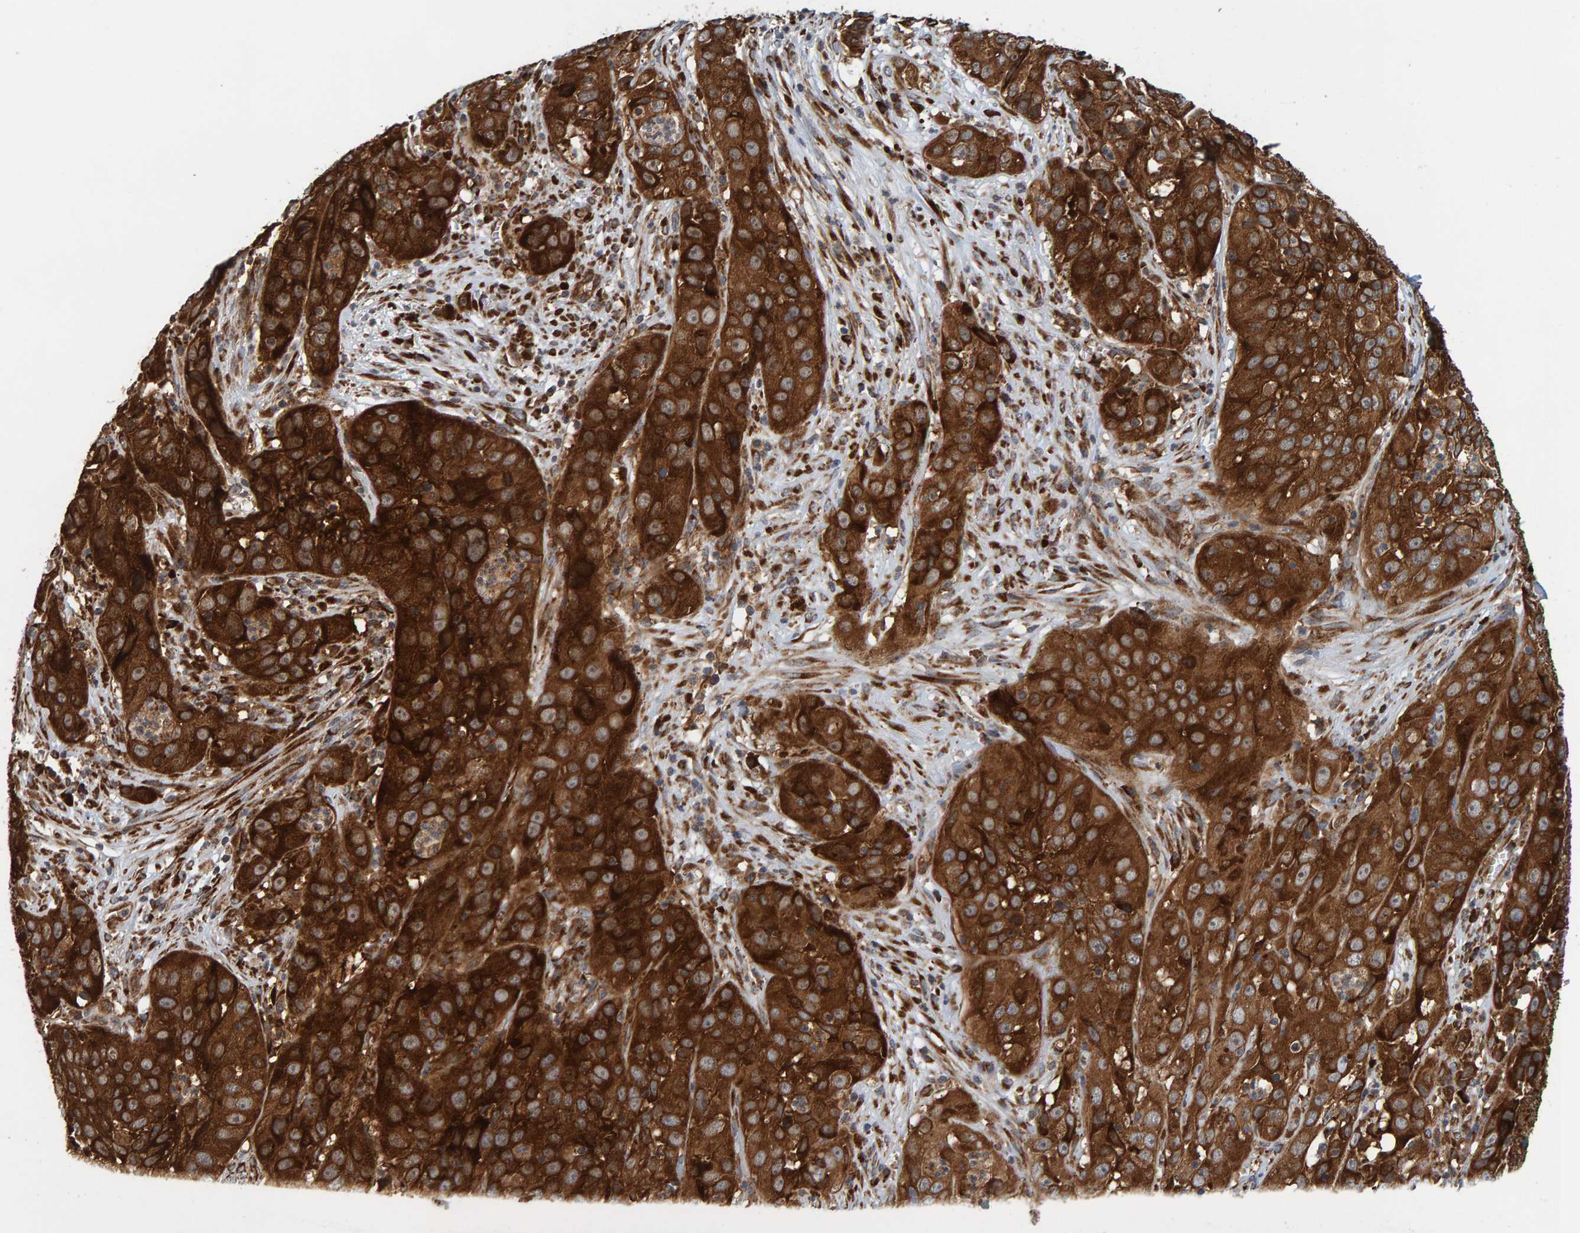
{"staining": {"intensity": "strong", "quantity": ">75%", "location": "cytoplasmic/membranous"}, "tissue": "cervical cancer", "cell_type": "Tumor cells", "image_type": "cancer", "snomed": [{"axis": "morphology", "description": "Squamous cell carcinoma, NOS"}, {"axis": "topography", "description": "Cervix"}], "caption": "The photomicrograph exhibits staining of cervical squamous cell carcinoma, revealing strong cytoplasmic/membranous protein expression (brown color) within tumor cells. The staining is performed using DAB (3,3'-diaminobenzidine) brown chromogen to label protein expression. The nuclei are counter-stained blue using hematoxylin.", "gene": "BAIAP2", "patient": {"sex": "female", "age": 32}}